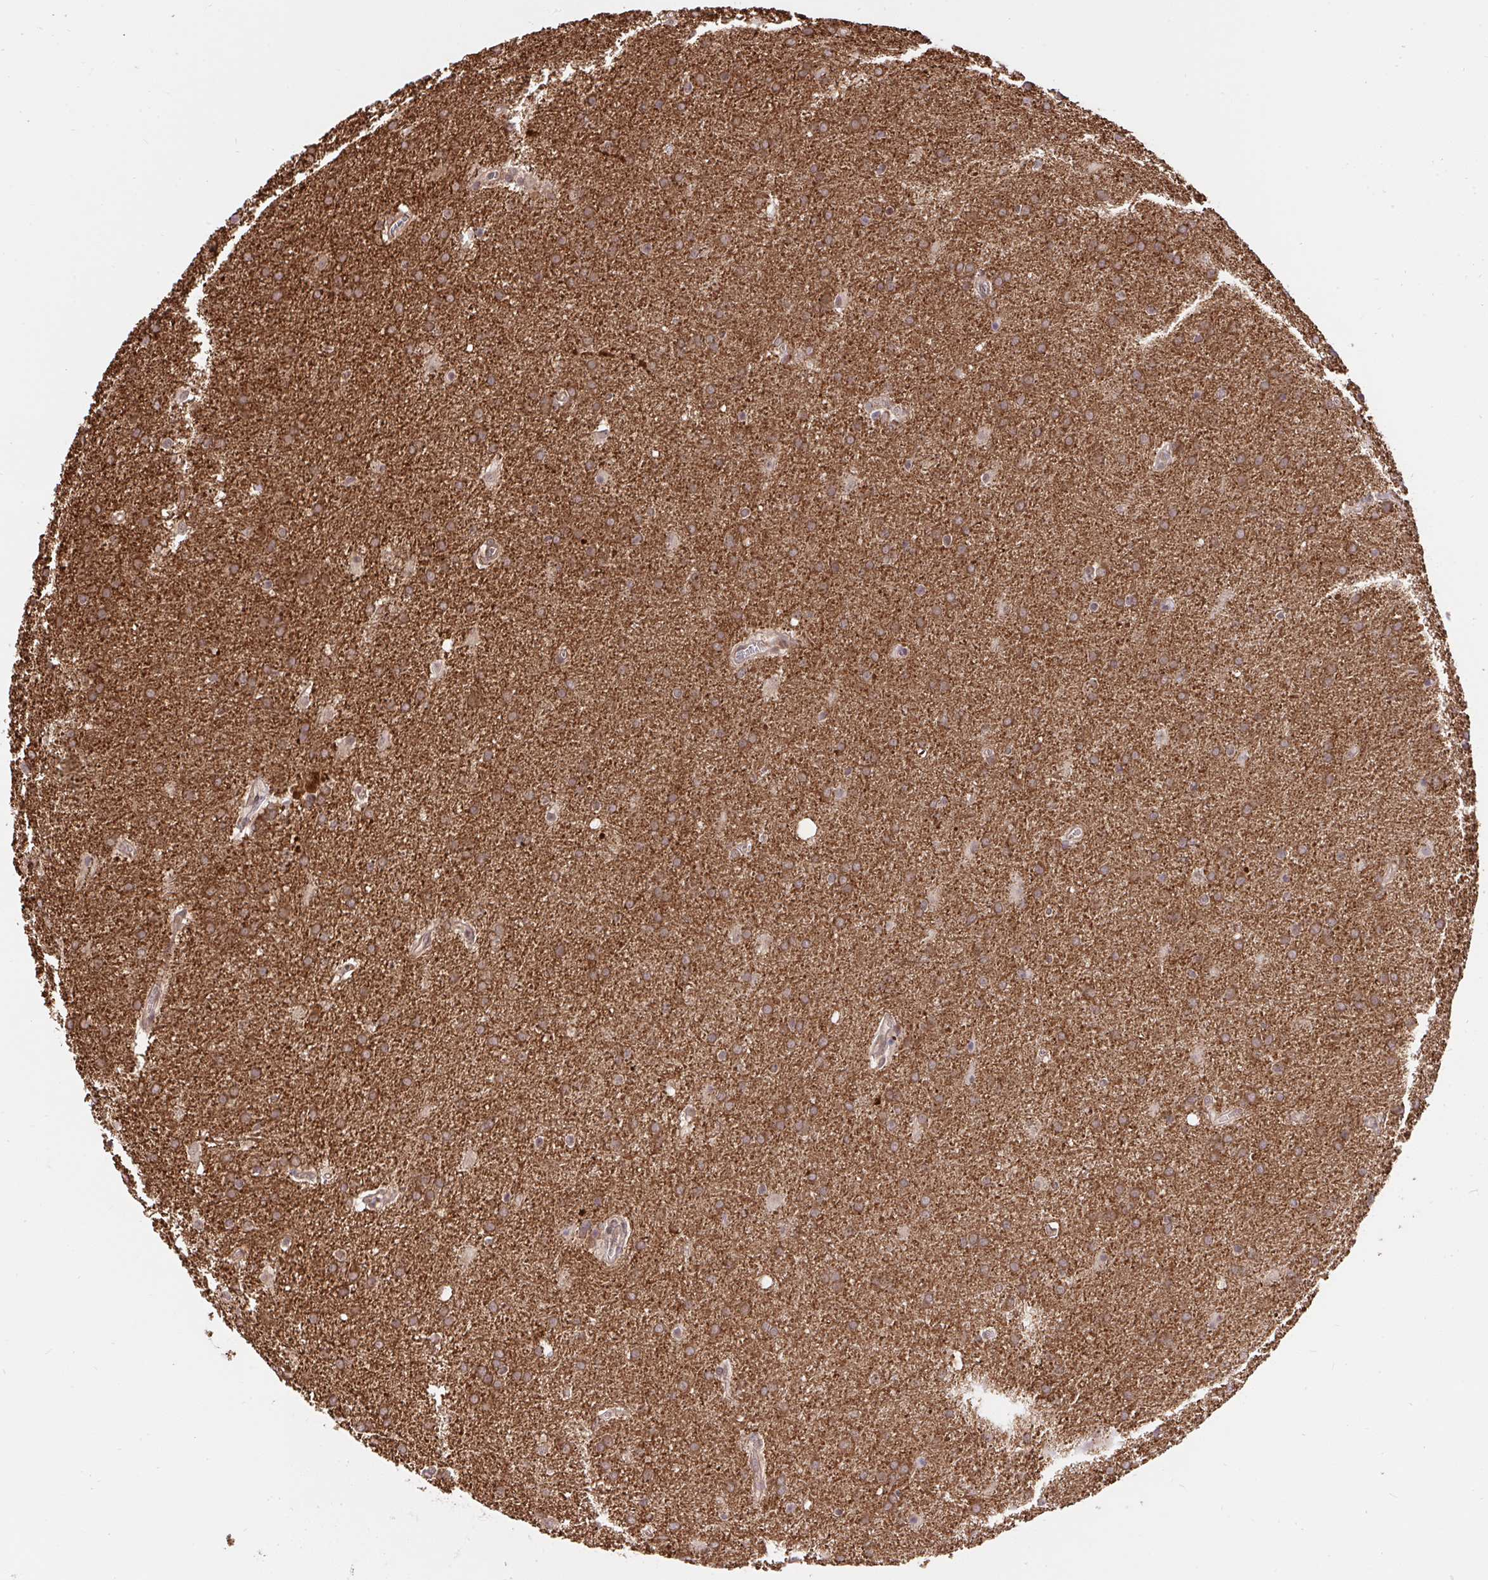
{"staining": {"intensity": "moderate", "quantity": ">75%", "location": "cytoplasmic/membranous"}, "tissue": "glioma", "cell_type": "Tumor cells", "image_type": "cancer", "snomed": [{"axis": "morphology", "description": "Glioma, malignant, Low grade"}, {"axis": "topography", "description": "Brain"}], "caption": "DAB immunohistochemical staining of human glioma demonstrates moderate cytoplasmic/membranous protein positivity in approximately >75% of tumor cells. The staining was performed using DAB, with brown indicating positive protein expression. Nuclei are stained blue with hematoxylin.", "gene": "ERI1", "patient": {"sex": "female", "age": 32}}